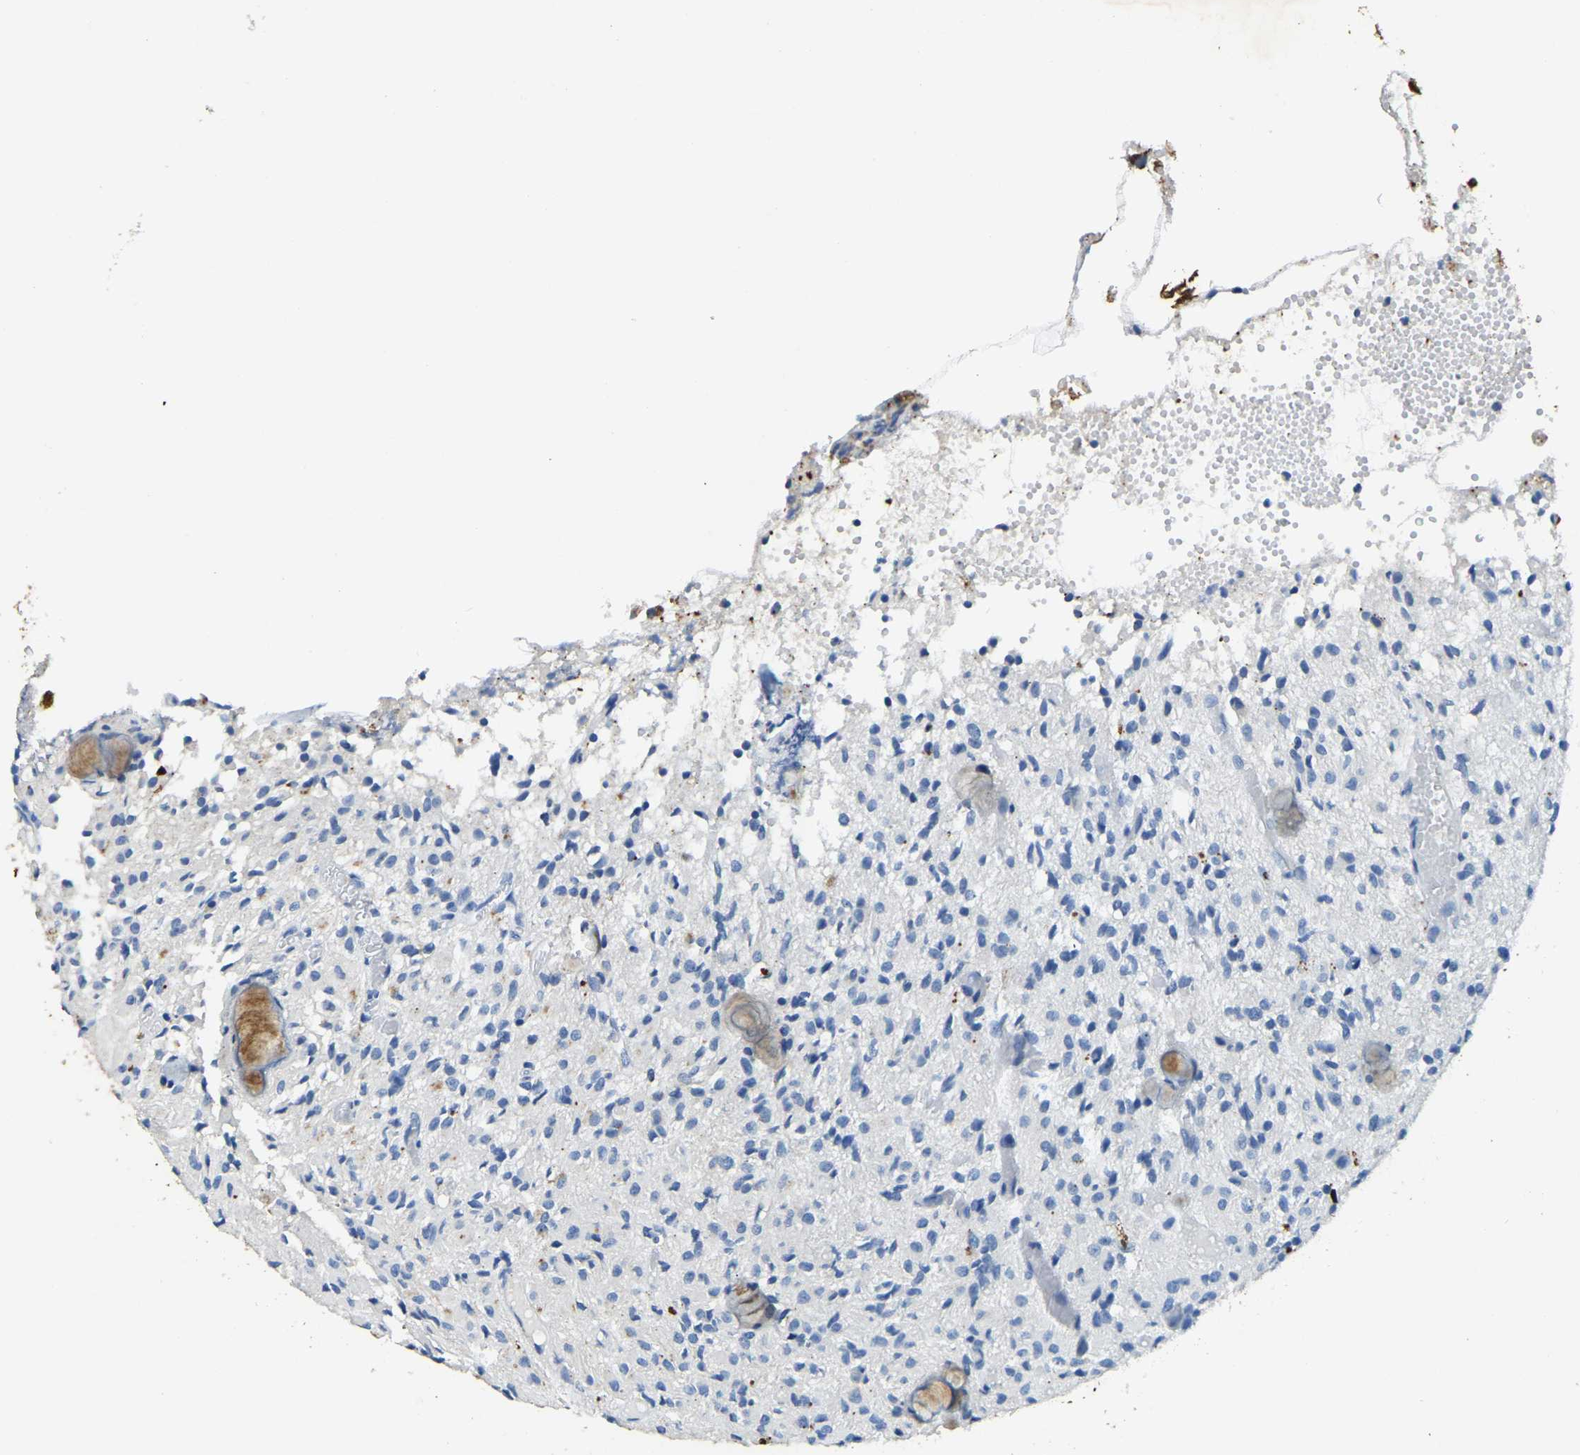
{"staining": {"intensity": "negative", "quantity": "none", "location": "none"}, "tissue": "glioma", "cell_type": "Tumor cells", "image_type": "cancer", "snomed": [{"axis": "morphology", "description": "Glioma, malignant, High grade"}, {"axis": "topography", "description": "Brain"}], "caption": "Photomicrograph shows no significant protein positivity in tumor cells of glioma.", "gene": "UBN2", "patient": {"sex": "female", "age": 59}}